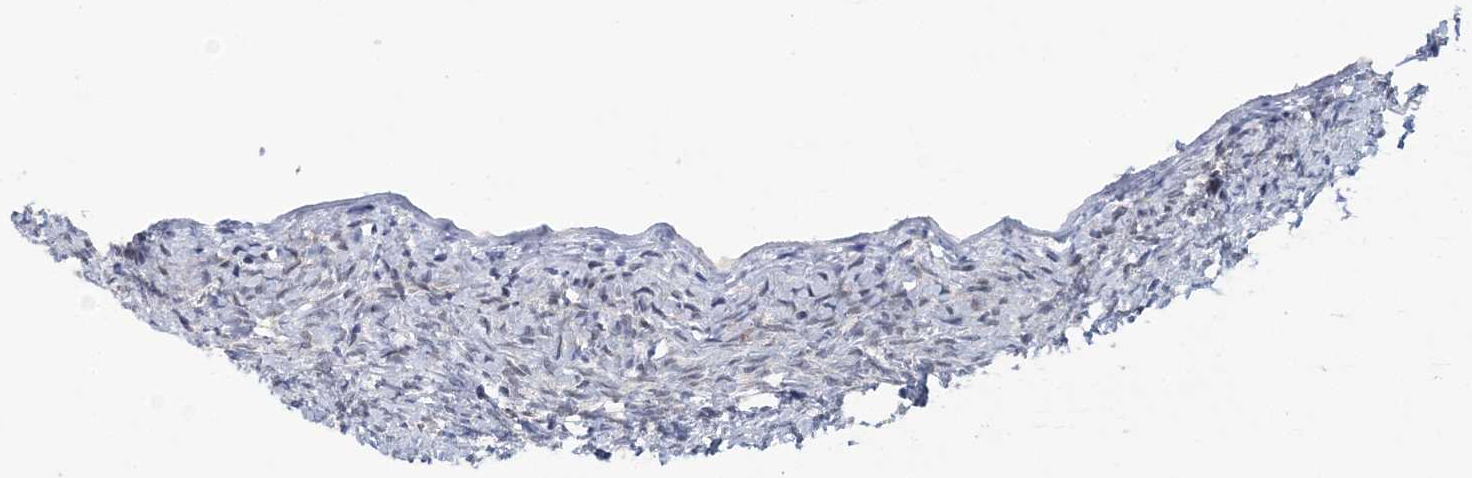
{"staining": {"intensity": "moderate", "quantity": "<25%", "location": "nuclear"}, "tissue": "ovary", "cell_type": "Ovarian stroma cells", "image_type": "normal", "snomed": [{"axis": "morphology", "description": "Normal tissue, NOS"}, {"axis": "topography", "description": "Ovary"}], "caption": "Protein expression by IHC exhibits moderate nuclear positivity in about <25% of ovarian stroma cells in benign ovary.", "gene": "HYCC2", "patient": {"sex": "female", "age": 27}}